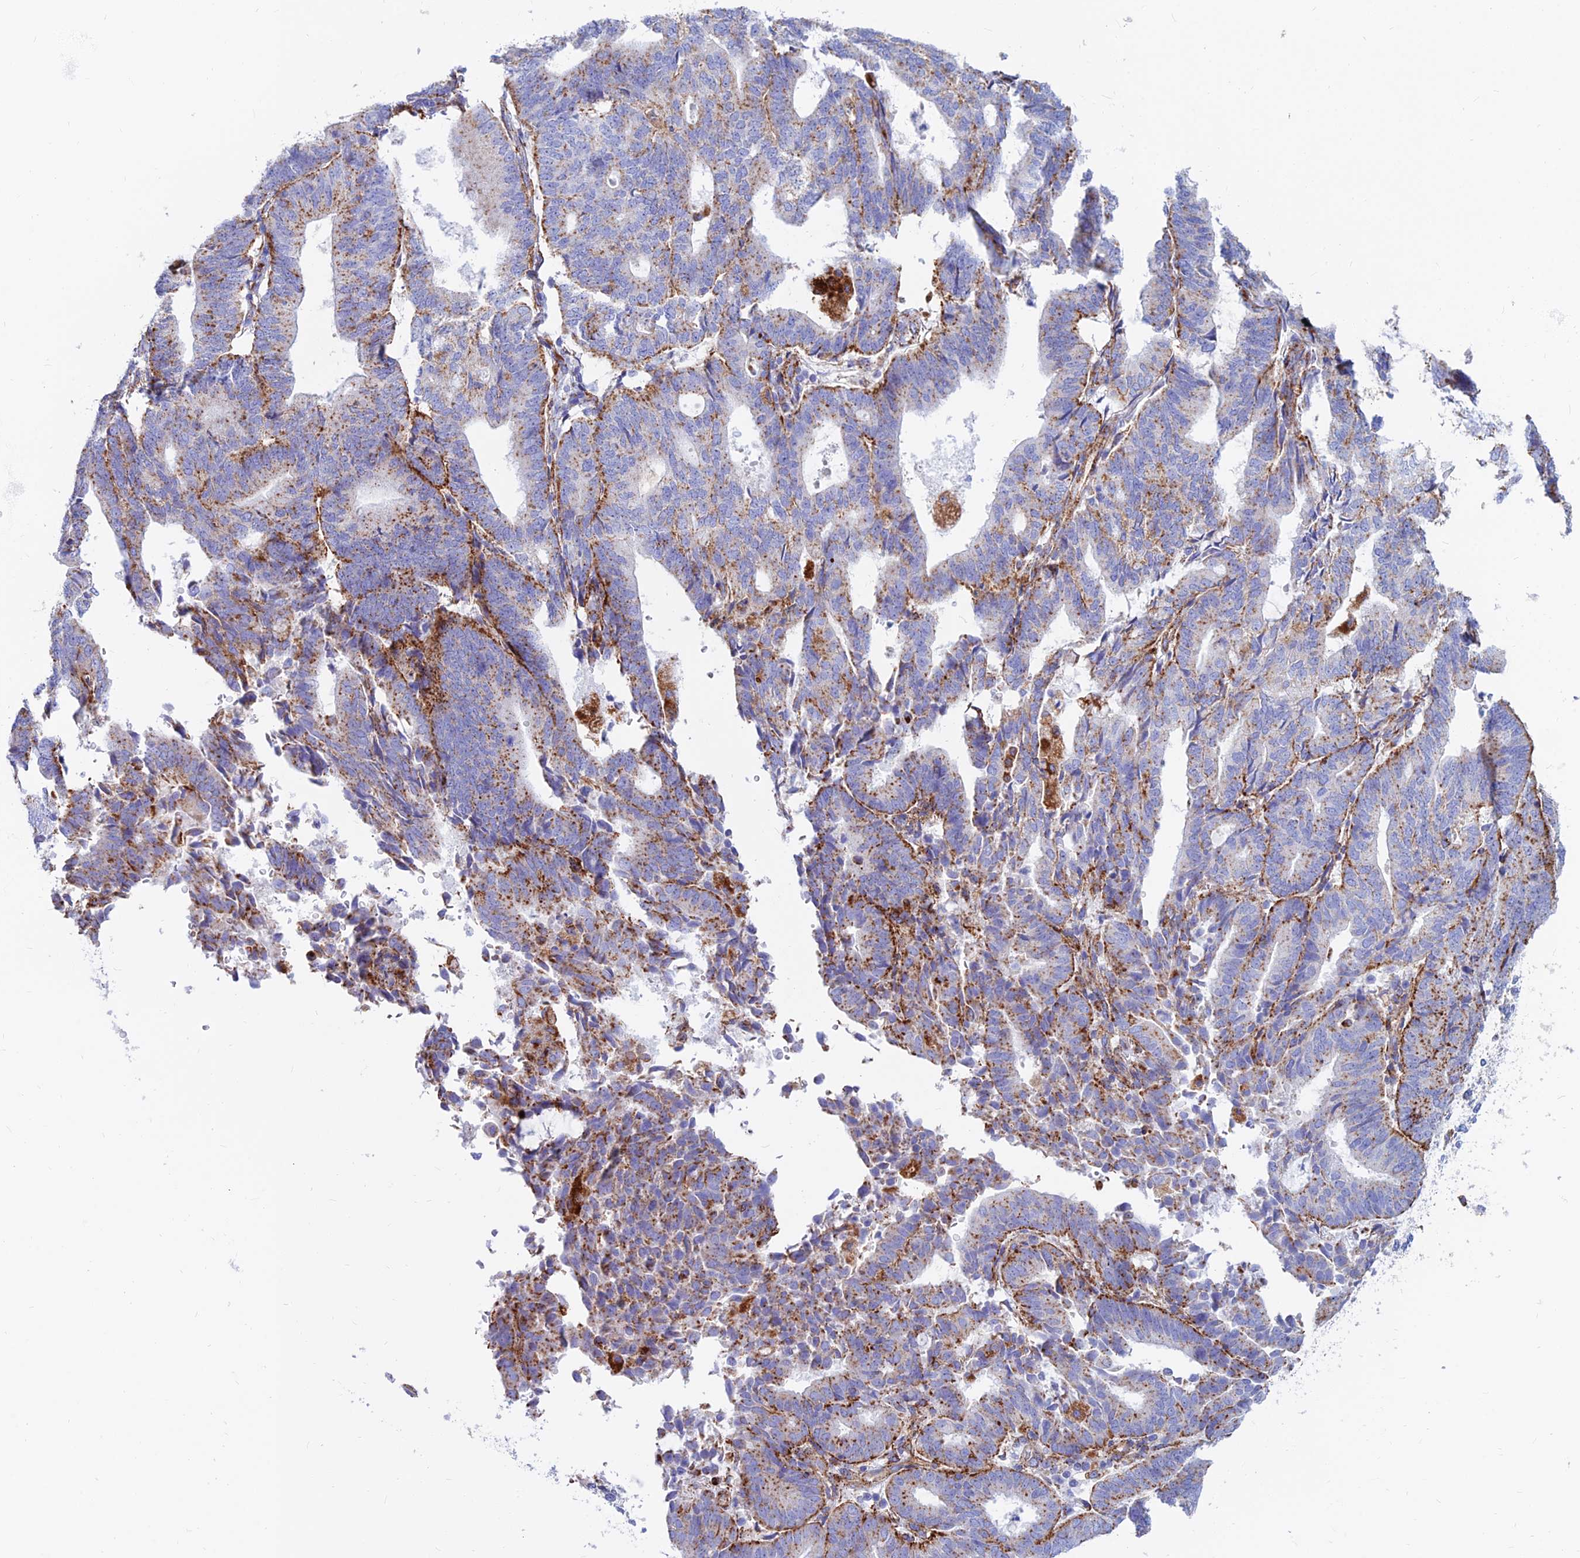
{"staining": {"intensity": "moderate", "quantity": "25%-75%", "location": "cytoplasmic/membranous"}, "tissue": "endometrial cancer", "cell_type": "Tumor cells", "image_type": "cancer", "snomed": [{"axis": "morphology", "description": "Adenocarcinoma, NOS"}, {"axis": "topography", "description": "Endometrium"}], "caption": "Brown immunohistochemical staining in endometrial adenocarcinoma exhibits moderate cytoplasmic/membranous positivity in approximately 25%-75% of tumor cells. The protein of interest is stained brown, and the nuclei are stained in blue (DAB (3,3'-diaminobenzidine) IHC with brightfield microscopy, high magnification).", "gene": "SPNS1", "patient": {"sex": "female", "age": 70}}